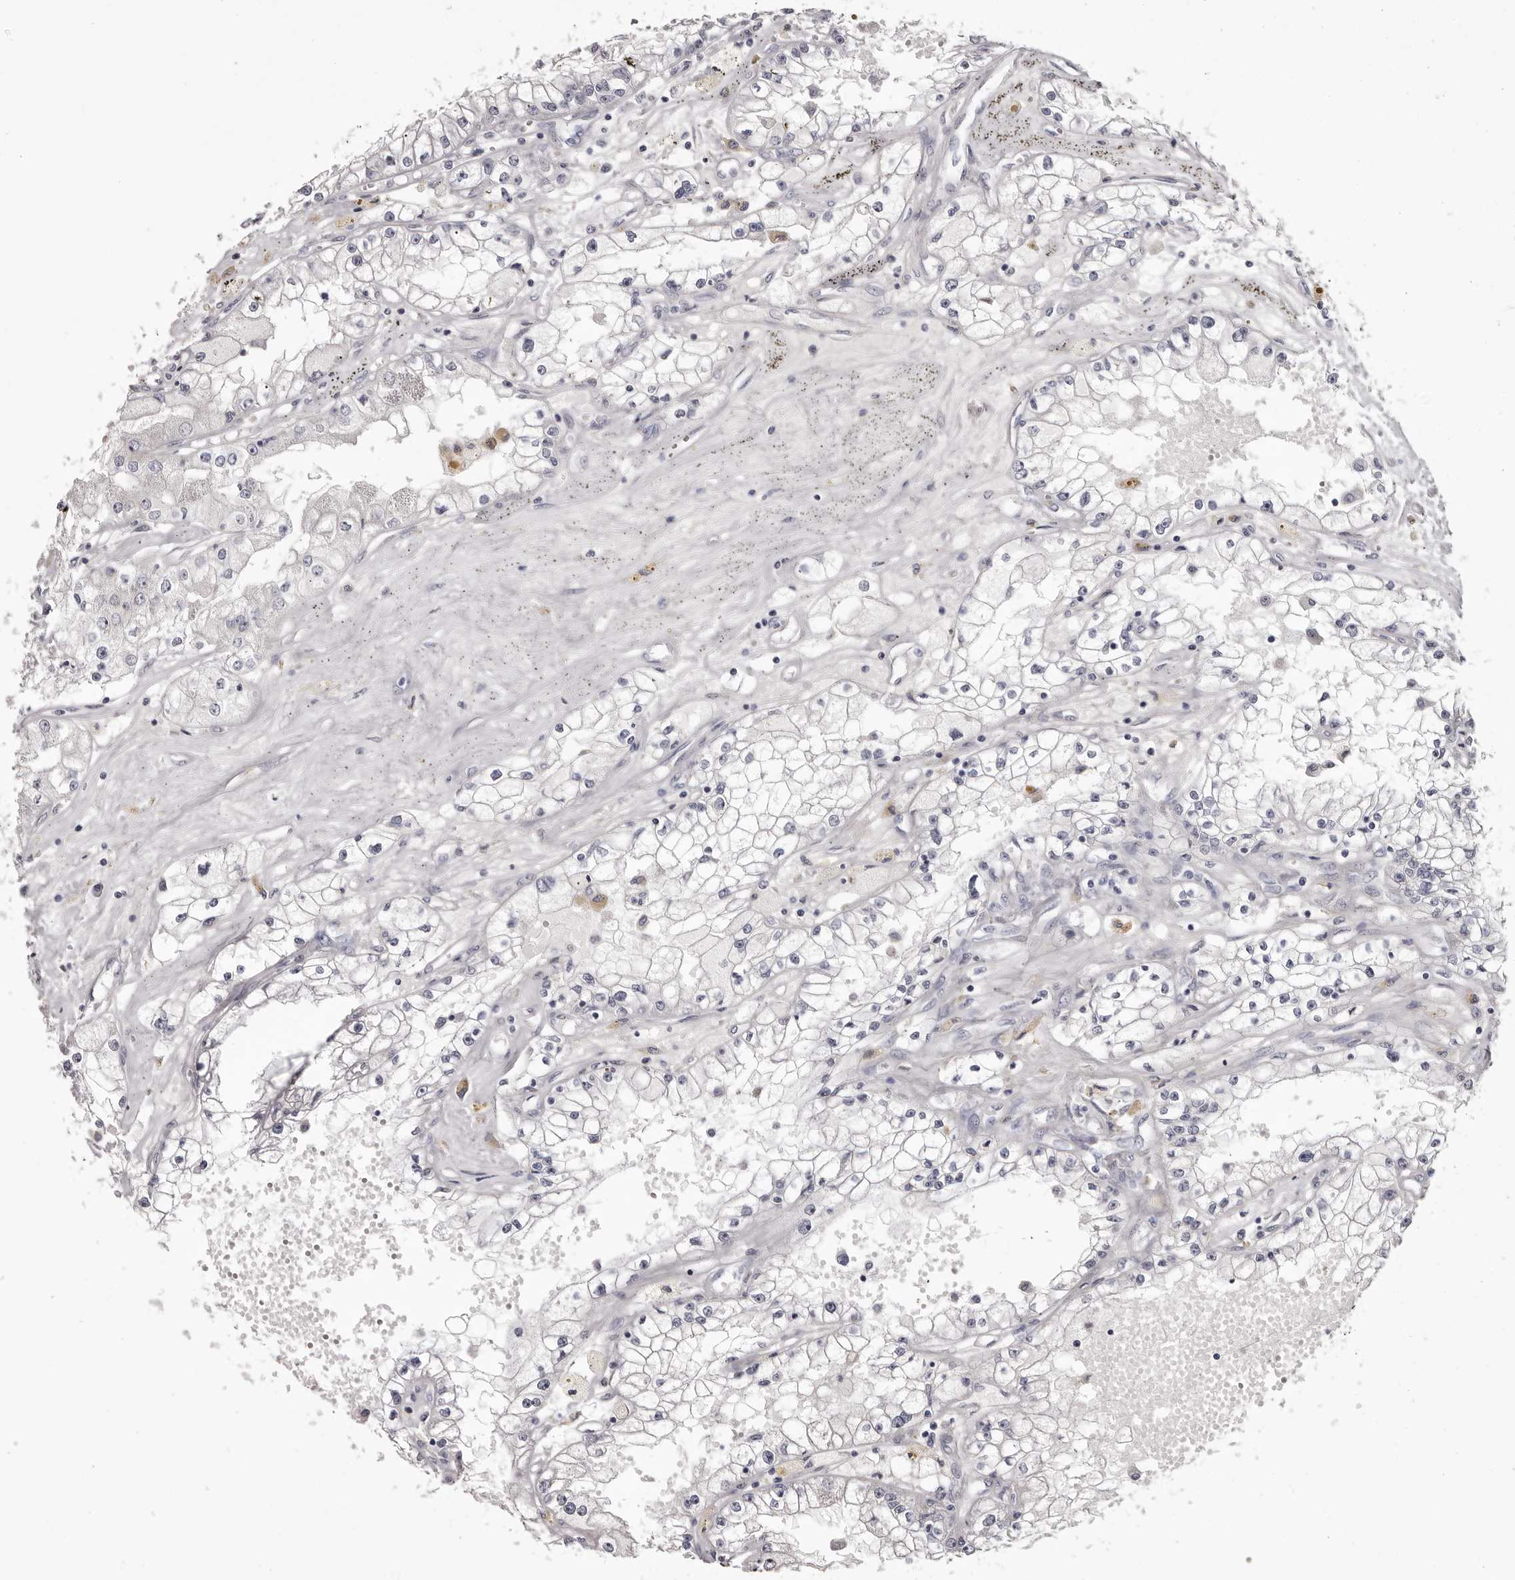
{"staining": {"intensity": "negative", "quantity": "none", "location": "none"}, "tissue": "renal cancer", "cell_type": "Tumor cells", "image_type": "cancer", "snomed": [{"axis": "morphology", "description": "Adenocarcinoma, NOS"}, {"axis": "topography", "description": "Kidney"}], "caption": "DAB (3,3'-diaminobenzidine) immunohistochemical staining of human renal cancer displays no significant staining in tumor cells.", "gene": "CA6", "patient": {"sex": "male", "age": 56}}